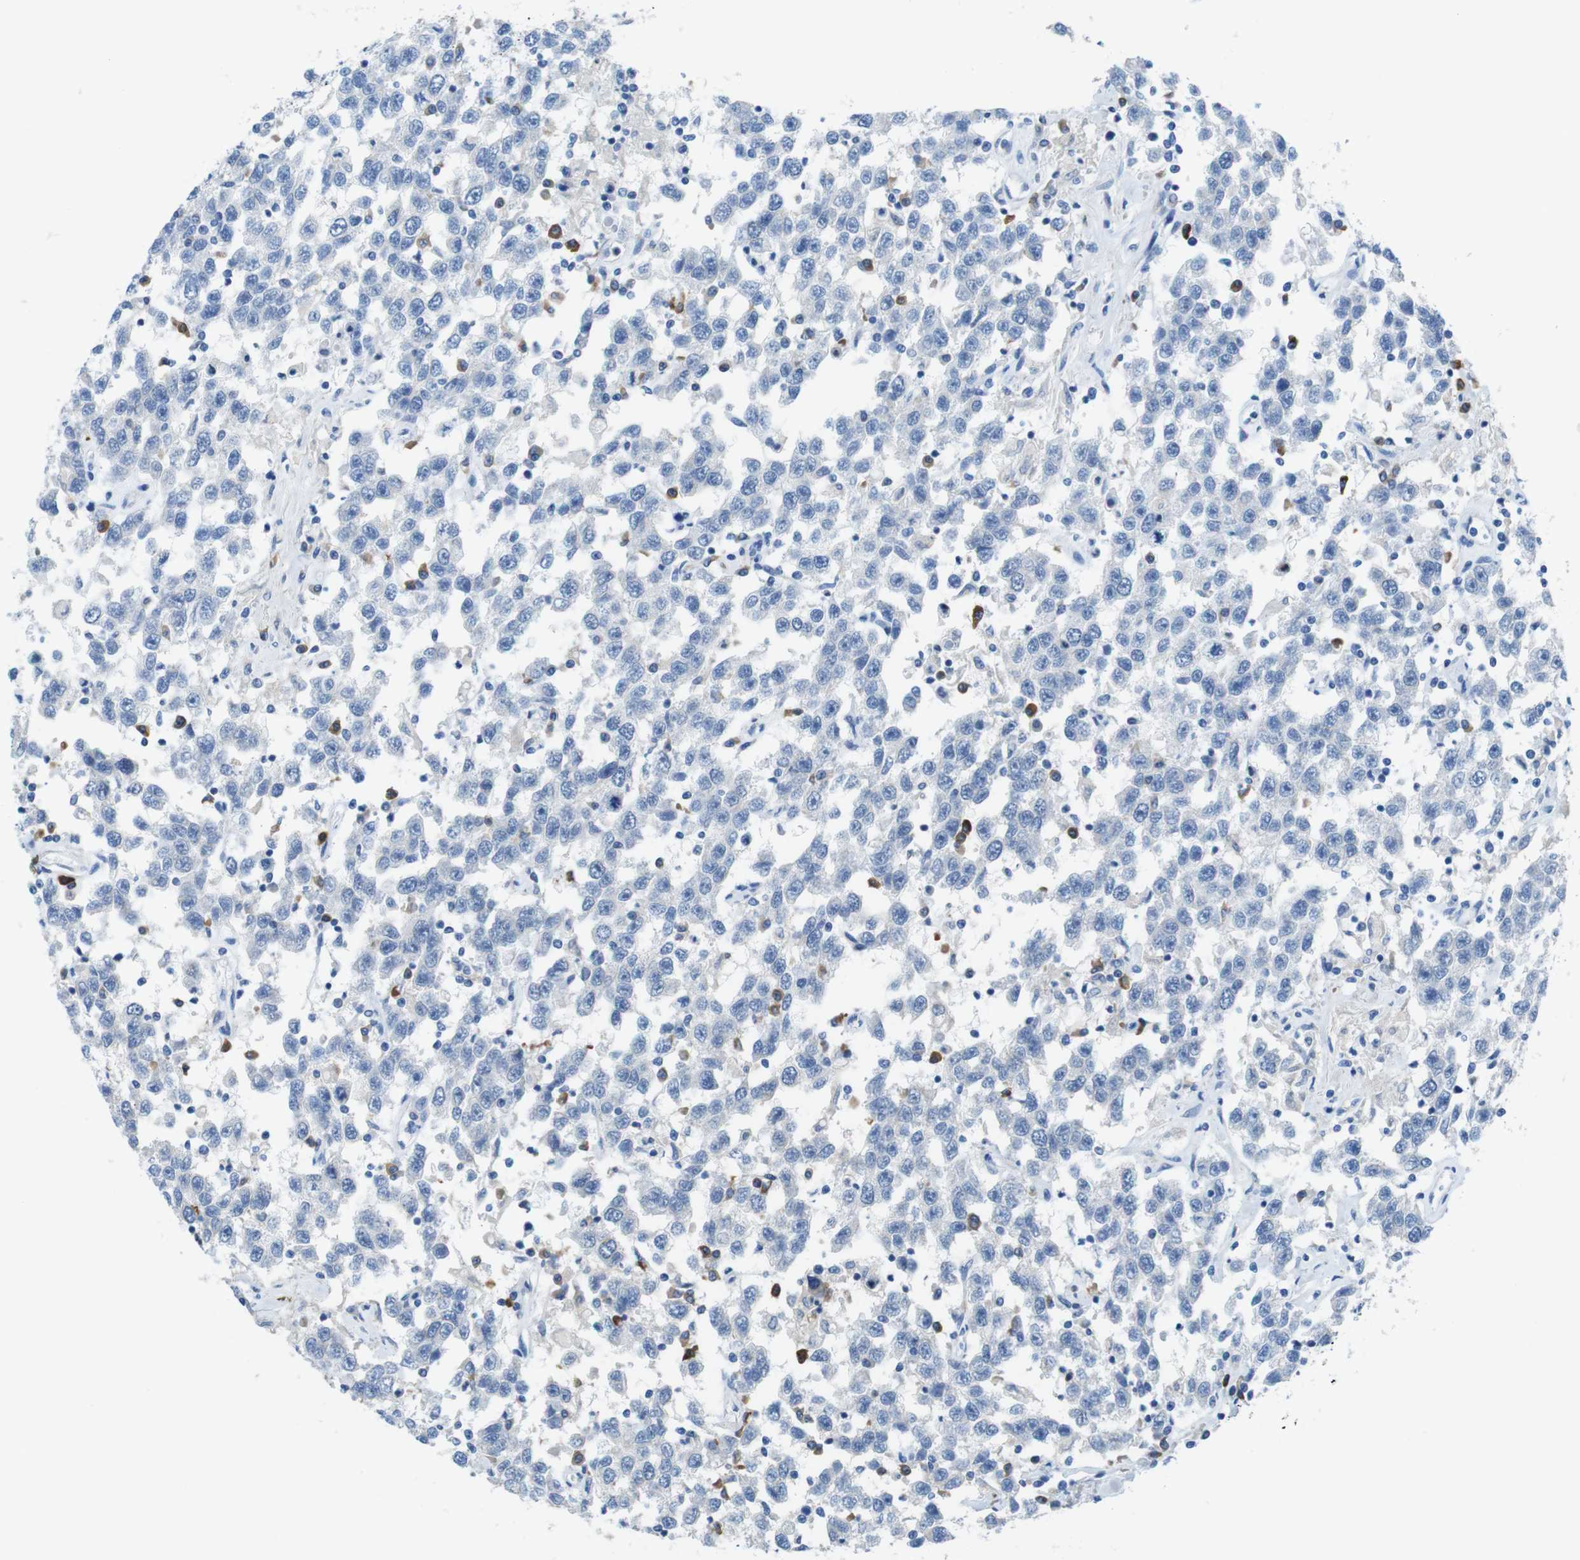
{"staining": {"intensity": "negative", "quantity": "none", "location": "none"}, "tissue": "testis cancer", "cell_type": "Tumor cells", "image_type": "cancer", "snomed": [{"axis": "morphology", "description": "Seminoma, NOS"}, {"axis": "topography", "description": "Testis"}], "caption": "Human seminoma (testis) stained for a protein using immunohistochemistry (IHC) exhibits no expression in tumor cells.", "gene": "CLMN", "patient": {"sex": "male", "age": 41}}